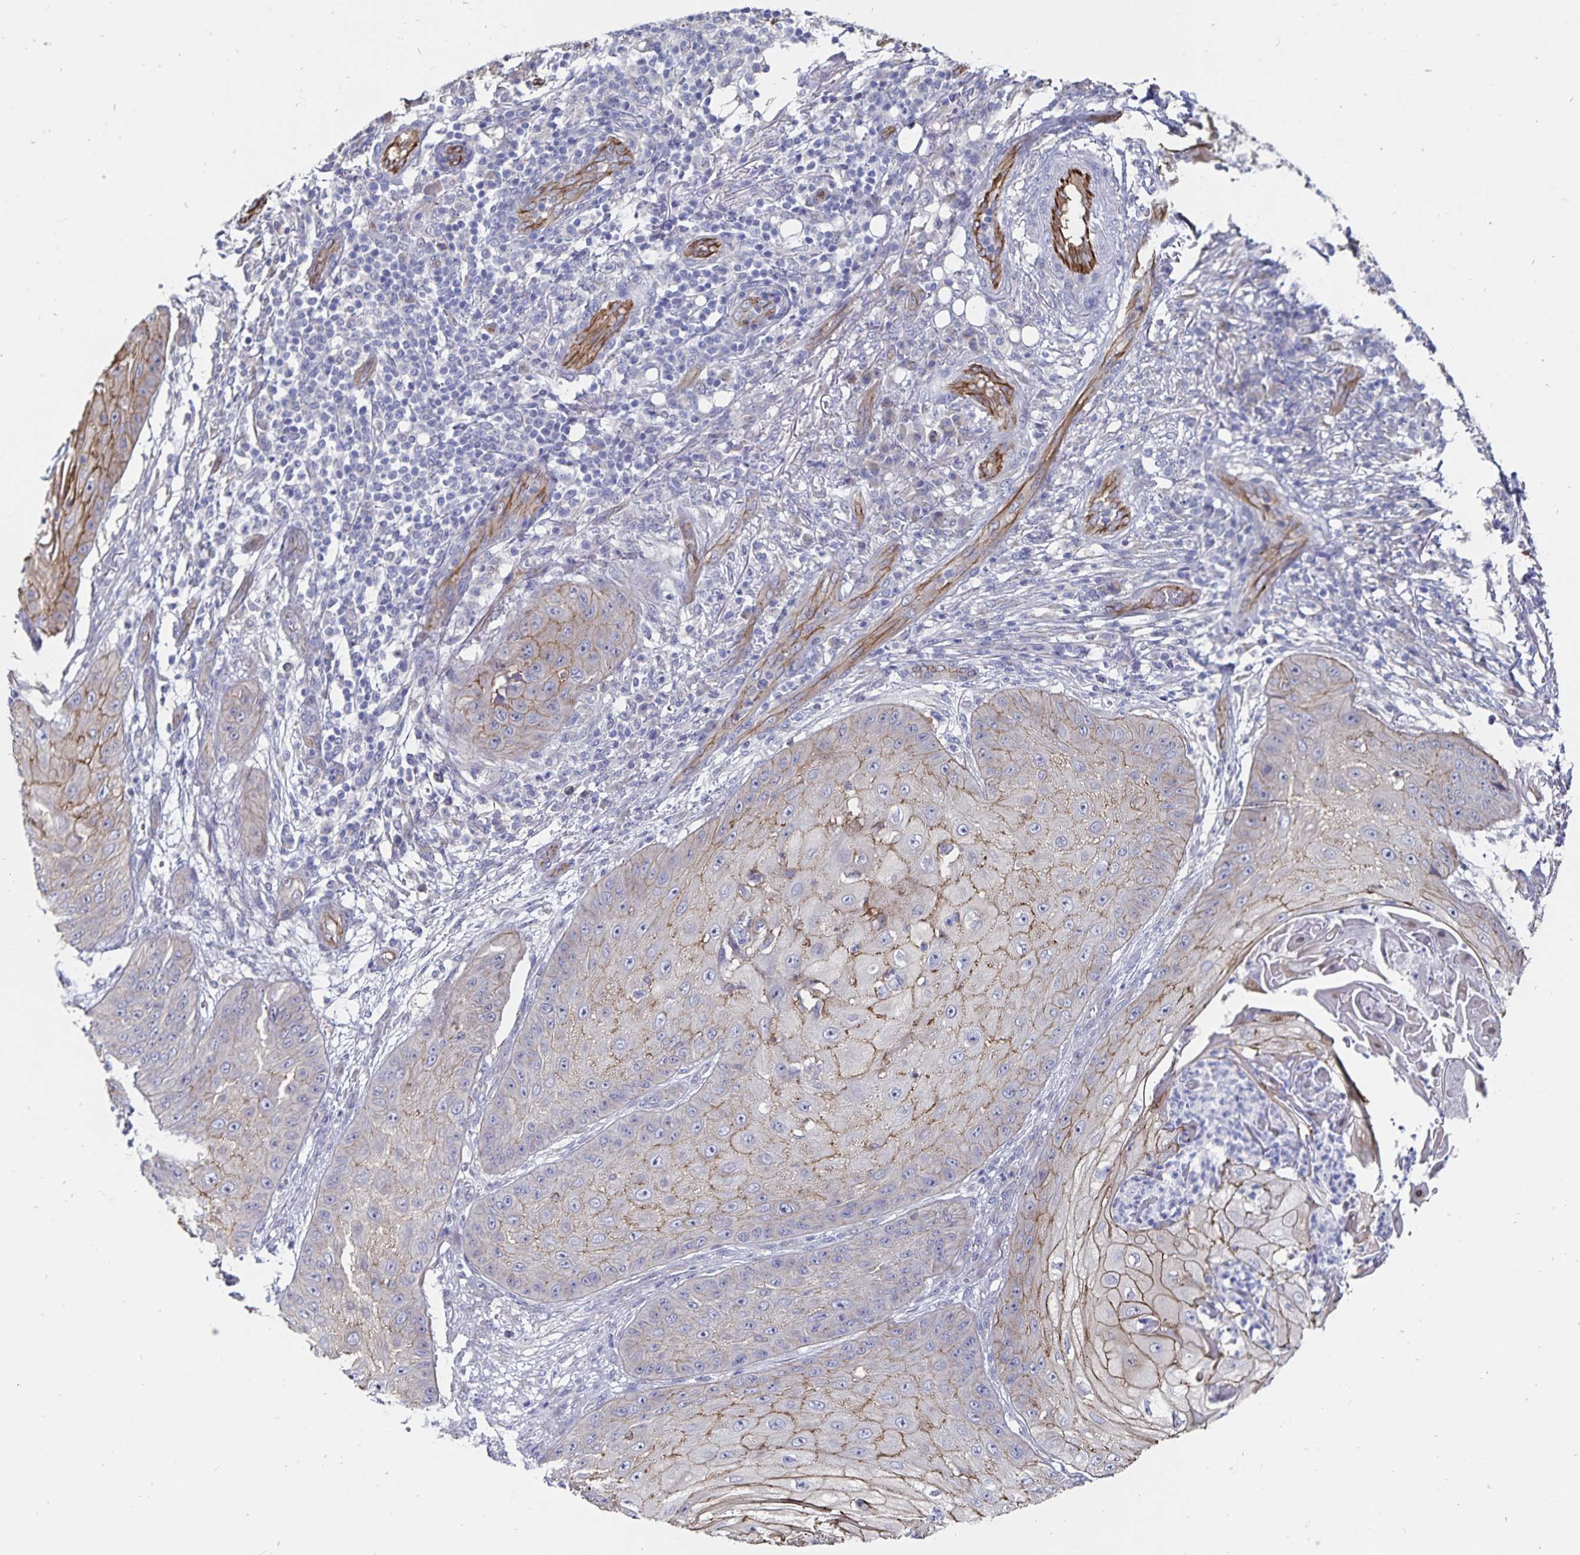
{"staining": {"intensity": "weak", "quantity": "25%-75%", "location": "cytoplasmic/membranous"}, "tissue": "skin cancer", "cell_type": "Tumor cells", "image_type": "cancer", "snomed": [{"axis": "morphology", "description": "Squamous cell carcinoma, NOS"}, {"axis": "topography", "description": "Skin"}], "caption": "Protein expression analysis of human skin cancer (squamous cell carcinoma) reveals weak cytoplasmic/membranous staining in about 25%-75% of tumor cells.", "gene": "SSTR1", "patient": {"sex": "male", "age": 70}}